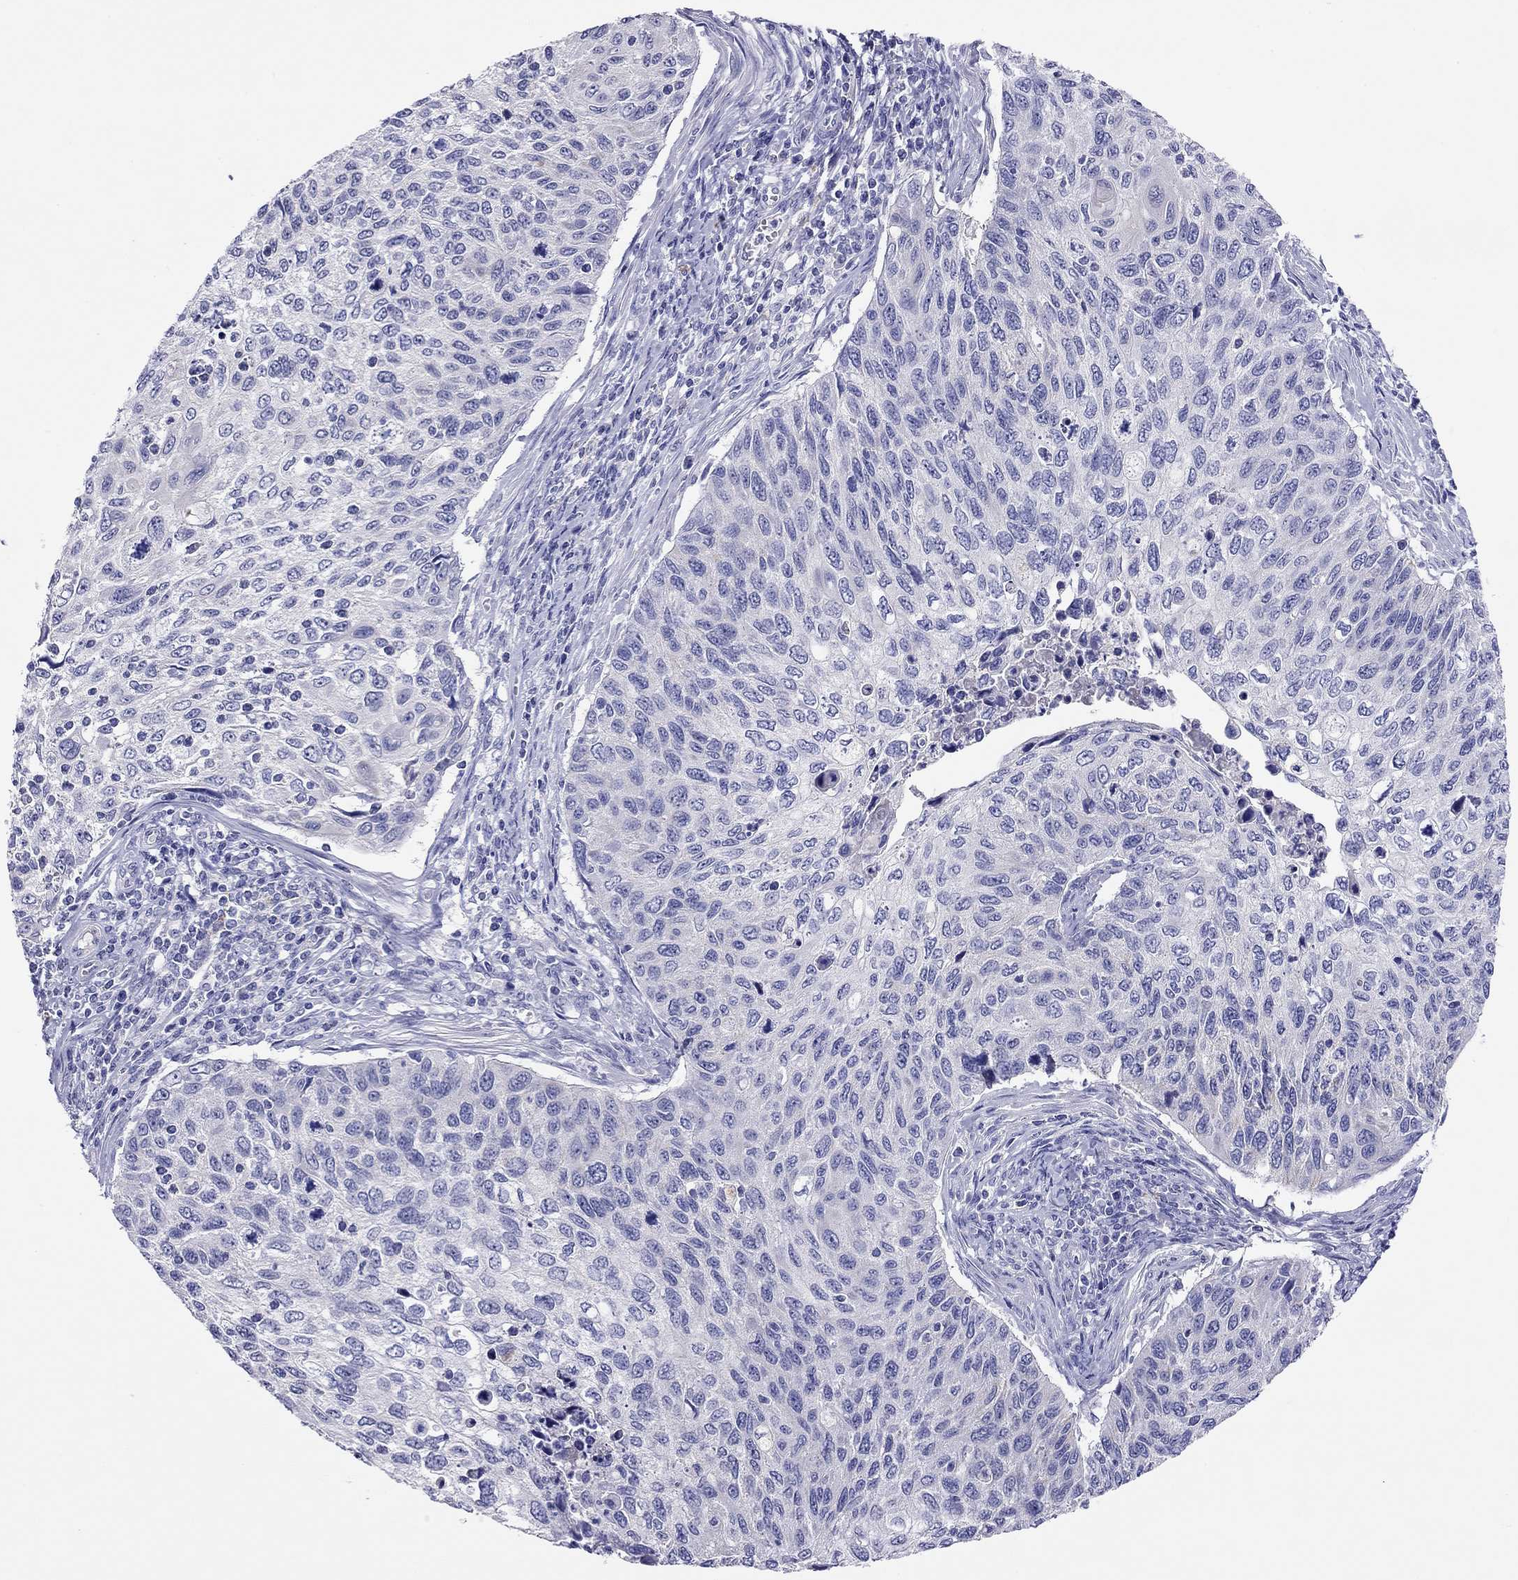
{"staining": {"intensity": "negative", "quantity": "none", "location": "none"}, "tissue": "cervical cancer", "cell_type": "Tumor cells", "image_type": "cancer", "snomed": [{"axis": "morphology", "description": "Squamous cell carcinoma, NOS"}, {"axis": "topography", "description": "Cervix"}], "caption": "This micrograph is of cervical cancer (squamous cell carcinoma) stained with IHC to label a protein in brown with the nuclei are counter-stained blue. There is no staining in tumor cells.", "gene": "CAPNS2", "patient": {"sex": "female", "age": 70}}